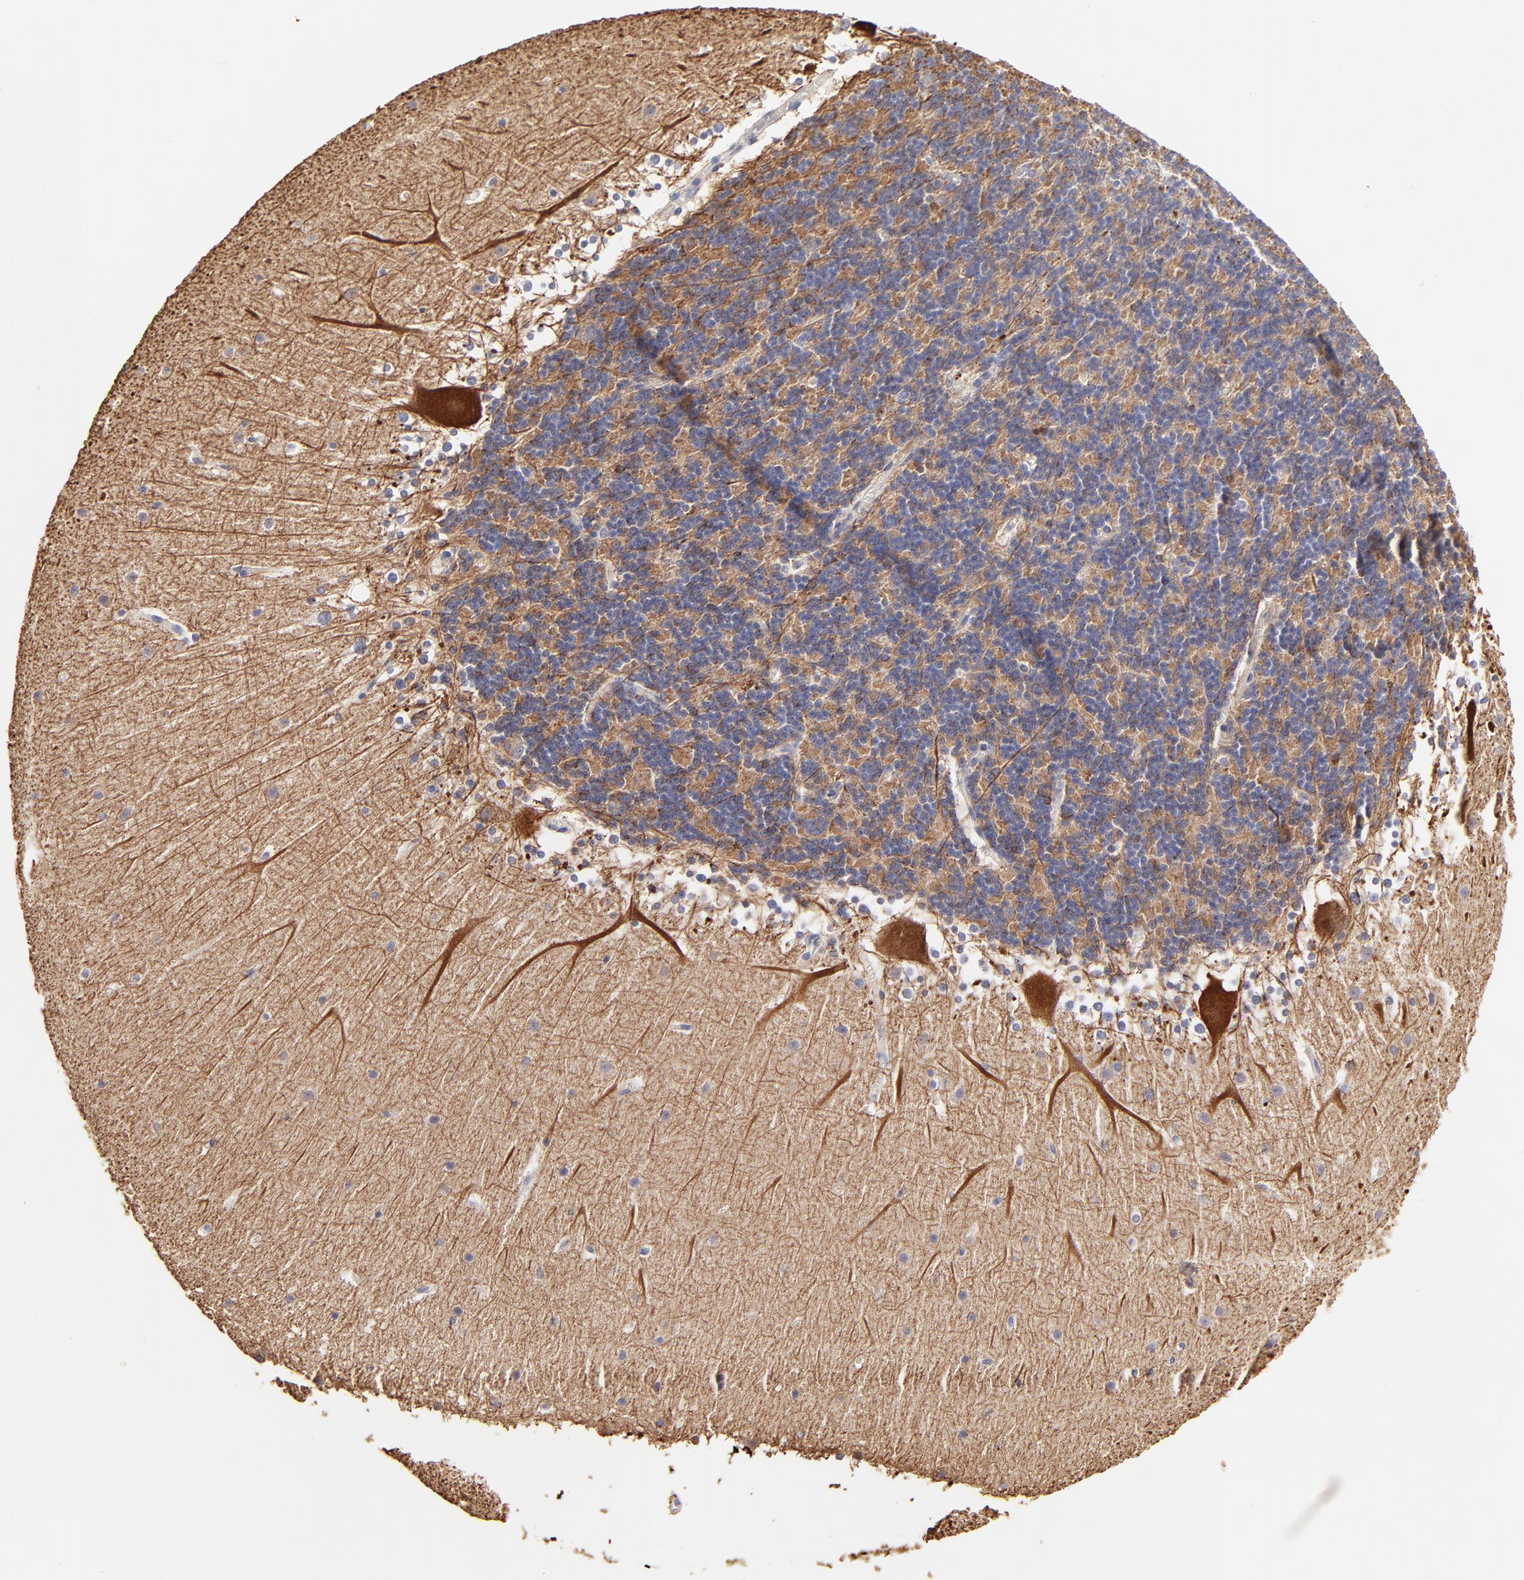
{"staining": {"intensity": "moderate", "quantity": ">75%", "location": "cytoplasmic/membranous"}, "tissue": "cerebellum", "cell_type": "Cells in granular layer", "image_type": "normal", "snomed": [{"axis": "morphology", "description": "Normal tissue, NOS"}, {"axis": "topography", "description": "Cerebellum"}], "caption": "Protein staining by immunohistochemistry (IHC) reveals moderate cytoplasmic/membranous positivity in about >75% of cells in granular layer in normal cerebellum.", "gene": "BTG2", "patient": {"sex": "female", "age": 19}}